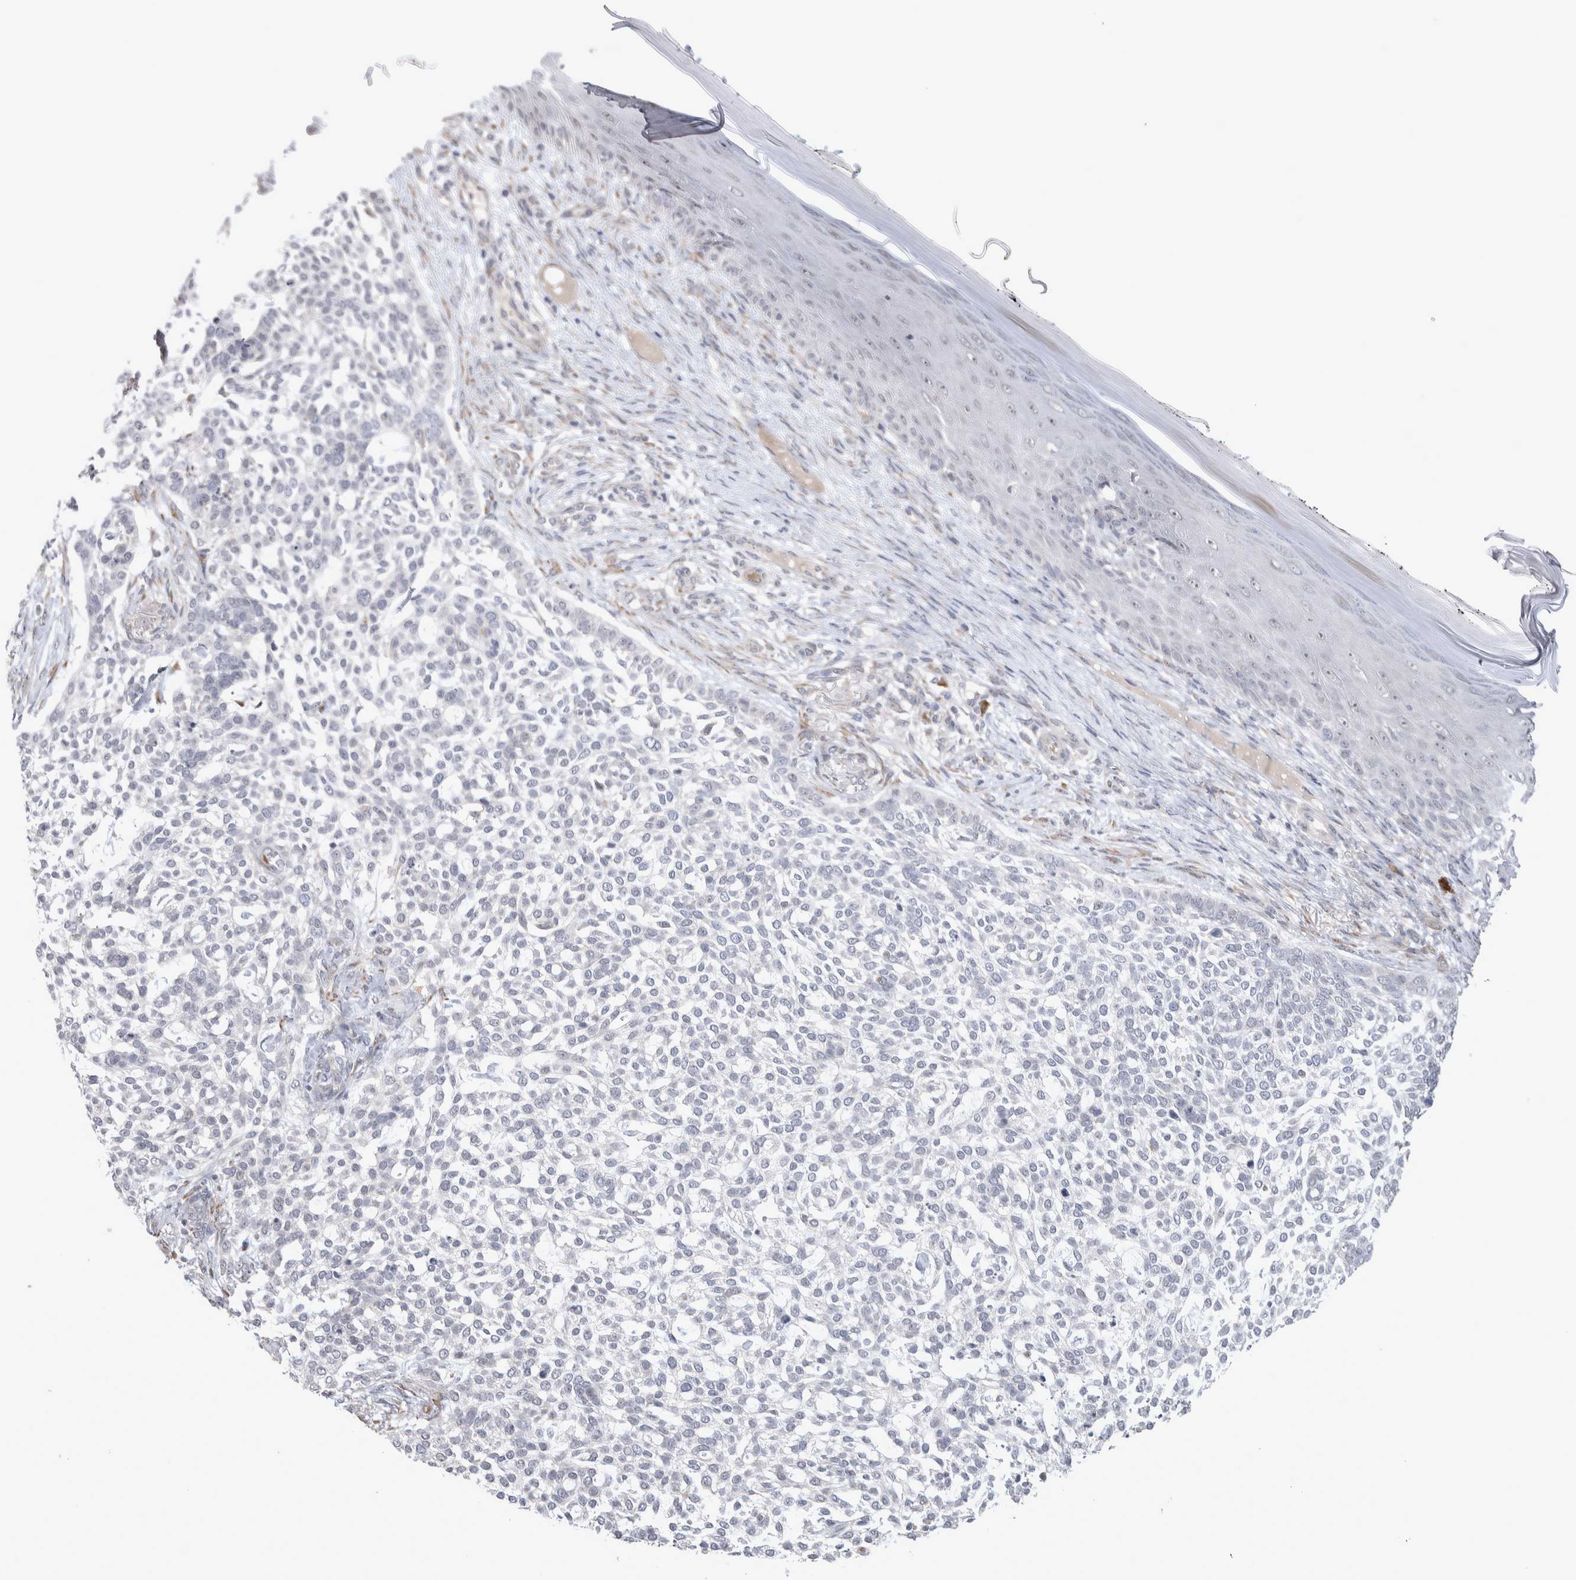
{"staining": {"intensity": "negative", "quantity": "none", "location": "none"}, "tissue": "skin cancer", "cell_type": "Tumor cells", "image_type": "cancer", "snomed": [{"axis": "morphology", "description": "Basal cell carcinoma"}, {"axis": "topography", "description": "Skin"}], "caption": "IHC micrograph of neoplastic tissue: human basal cell carcinoma (skin) stained with DAB reveals no significant protein staining in tumor cells.", "gene": "CUL2", "patient": {"sex": "female", "age": 64}}